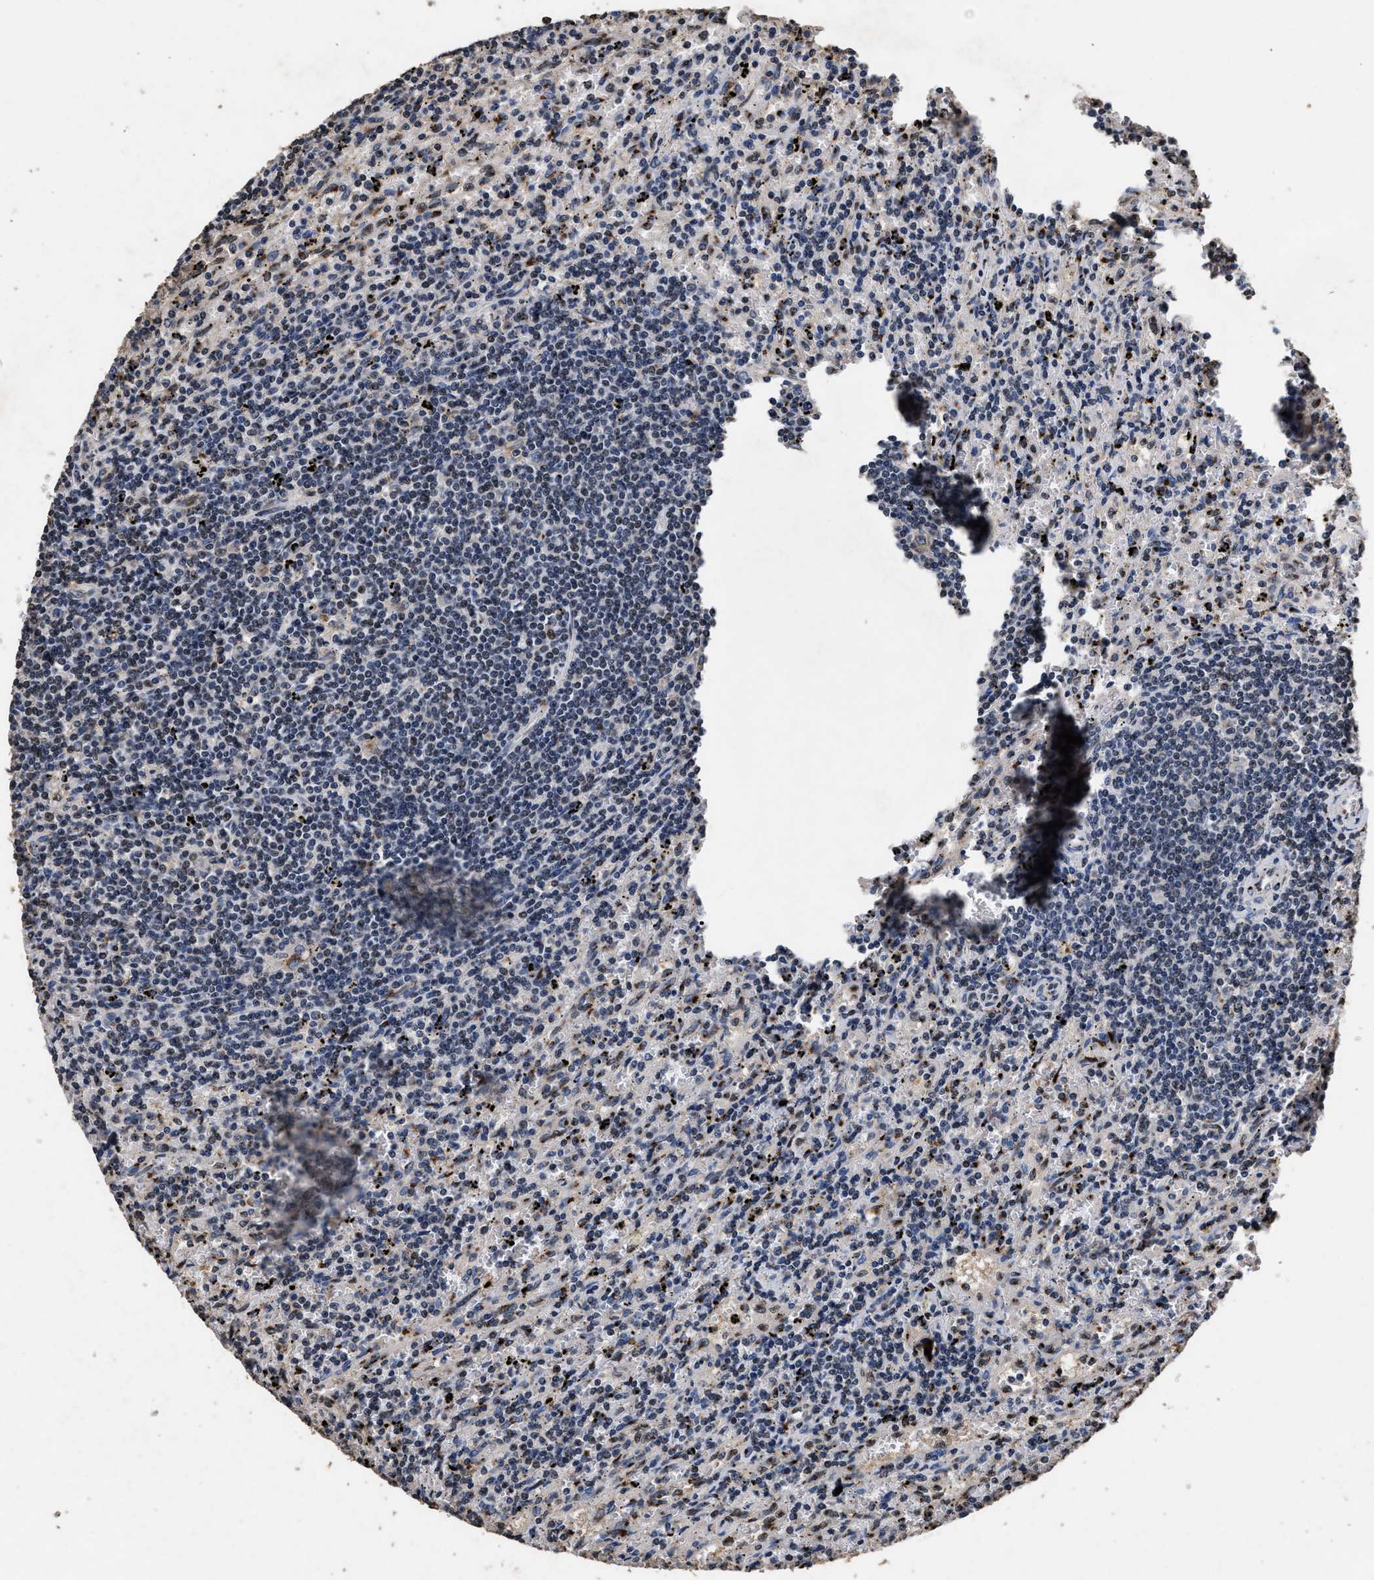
{"staining": {"intensity": "weak", "quantity": "<25%", "location": "nuclear"}, "tissue": "lymphoma", "cell_type": "Tumor cells", "image_type": "cancer", "snomed": [{"axis": "morphology", "description": "Malignant lymphoma, non-Hodgkin's type, Low grade"}, {"axis": "topography", "description": "Spleen"}], "caption": "Photomicrograph shows no protein expression in tumor cells of lymphoma tissue.", "gene": "TPST2", "patient": {"sex": "male", "age": 76}}